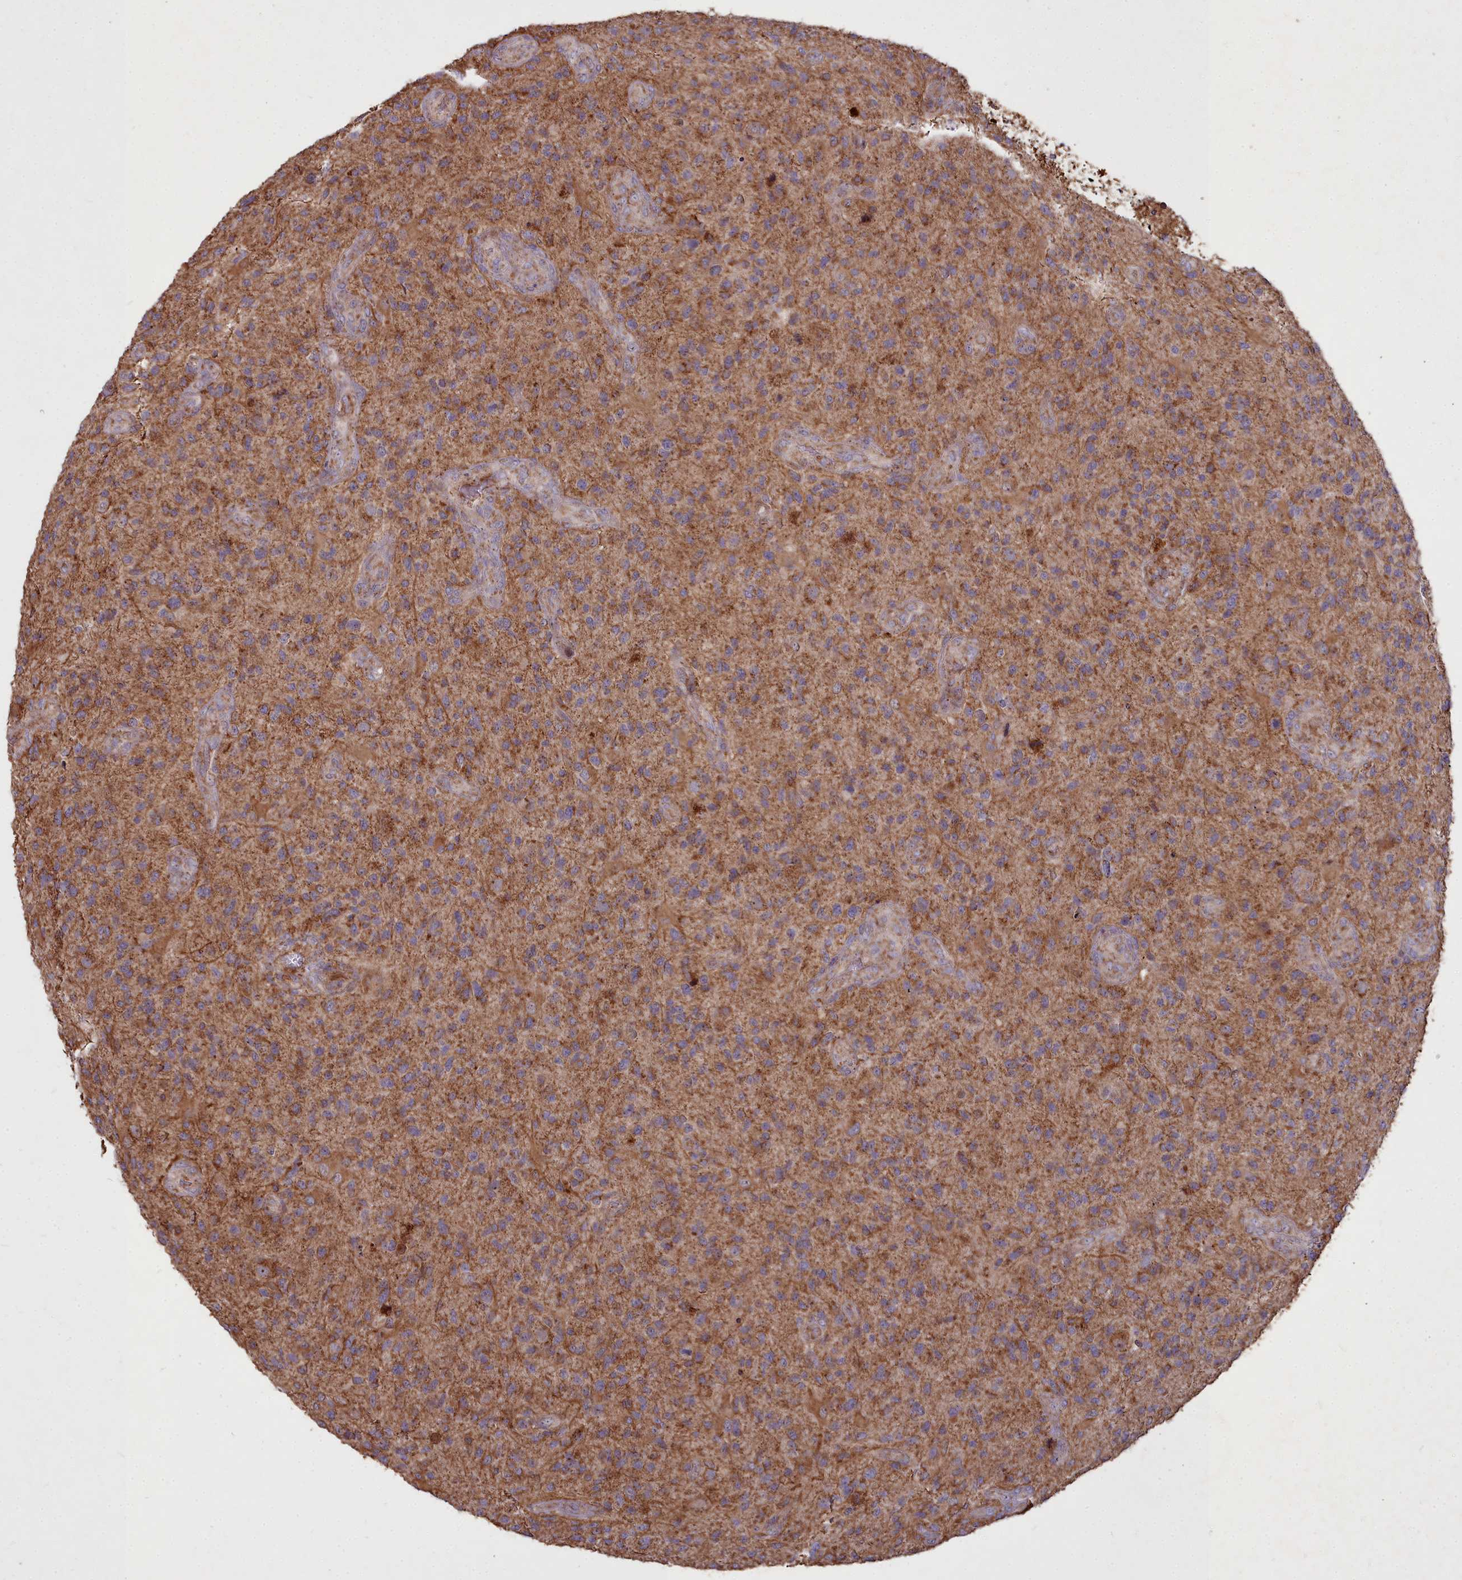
{"staining": {"intensity": "moderate", "quantity": ">75%", "location": "cytoplasmic/membranous"}, "tissue": "glioma", "cell_type": "Tumor cells", "image_type": "cancer", "snomed": [{"axis": "morphology", "description": "Glioma, malignant, High grade"}, {"axis": "topography", "description": "Brain"}], "caption": "Malignant glioma (high-grade) stained with a protein marker demonstrates moderate staining in tumor cells.", "gene": "COX11", "patient": {"sex": "male", "age": 47}}